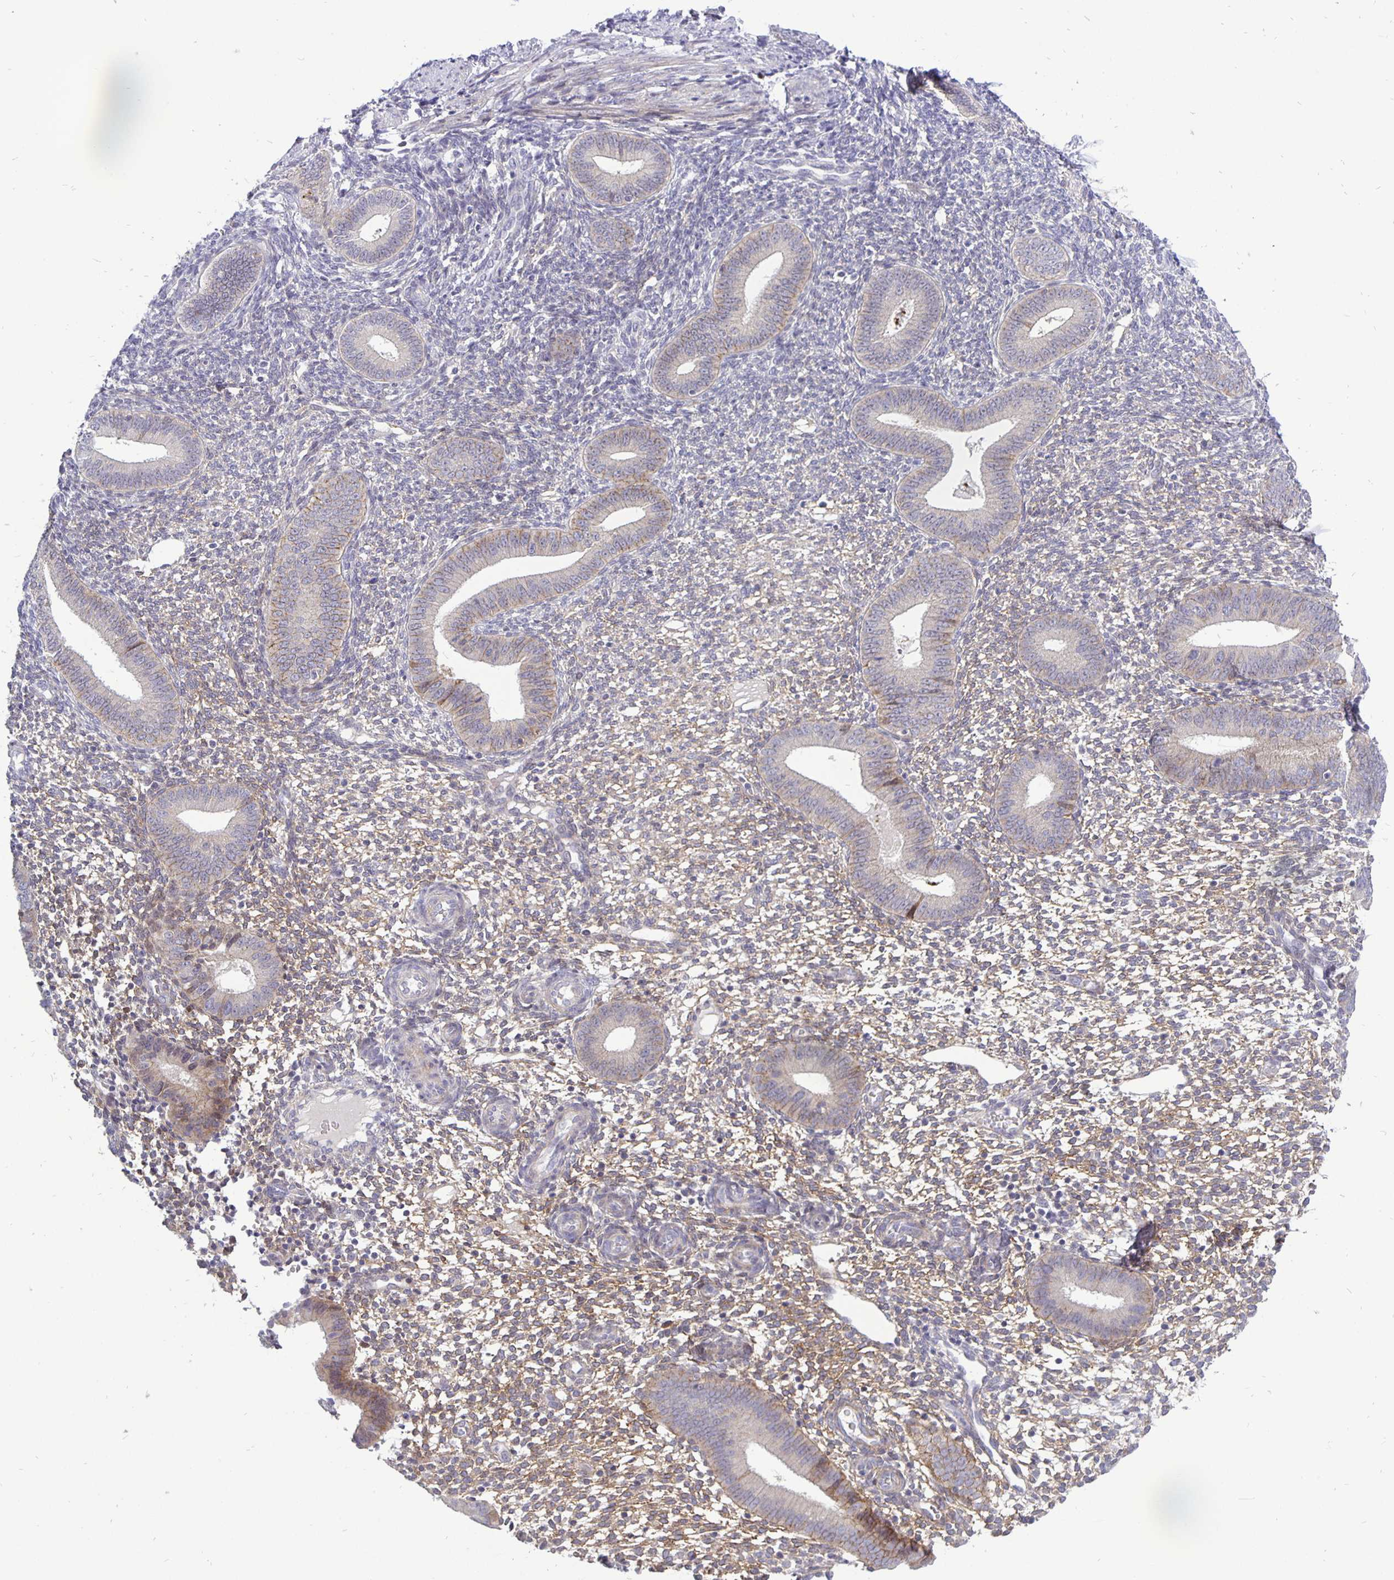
{"staining": {"intensity": "negative", "quantity": "none", "location": "none"}, "tissue": "endometrium", "cell_type": "Cells in endometrial stroma", "image_type": "normal", "snomed": [{"axis": "morphology", "description": "Normal tissue, NOS"}, {"axis": "topography", "description": "Endometrium"}], "caption": "The image shows no staining of cells in endometrial stroma in normal endometrium.", "gene": "ERBB2", "patient": {"sex": "female", "age": 40}}